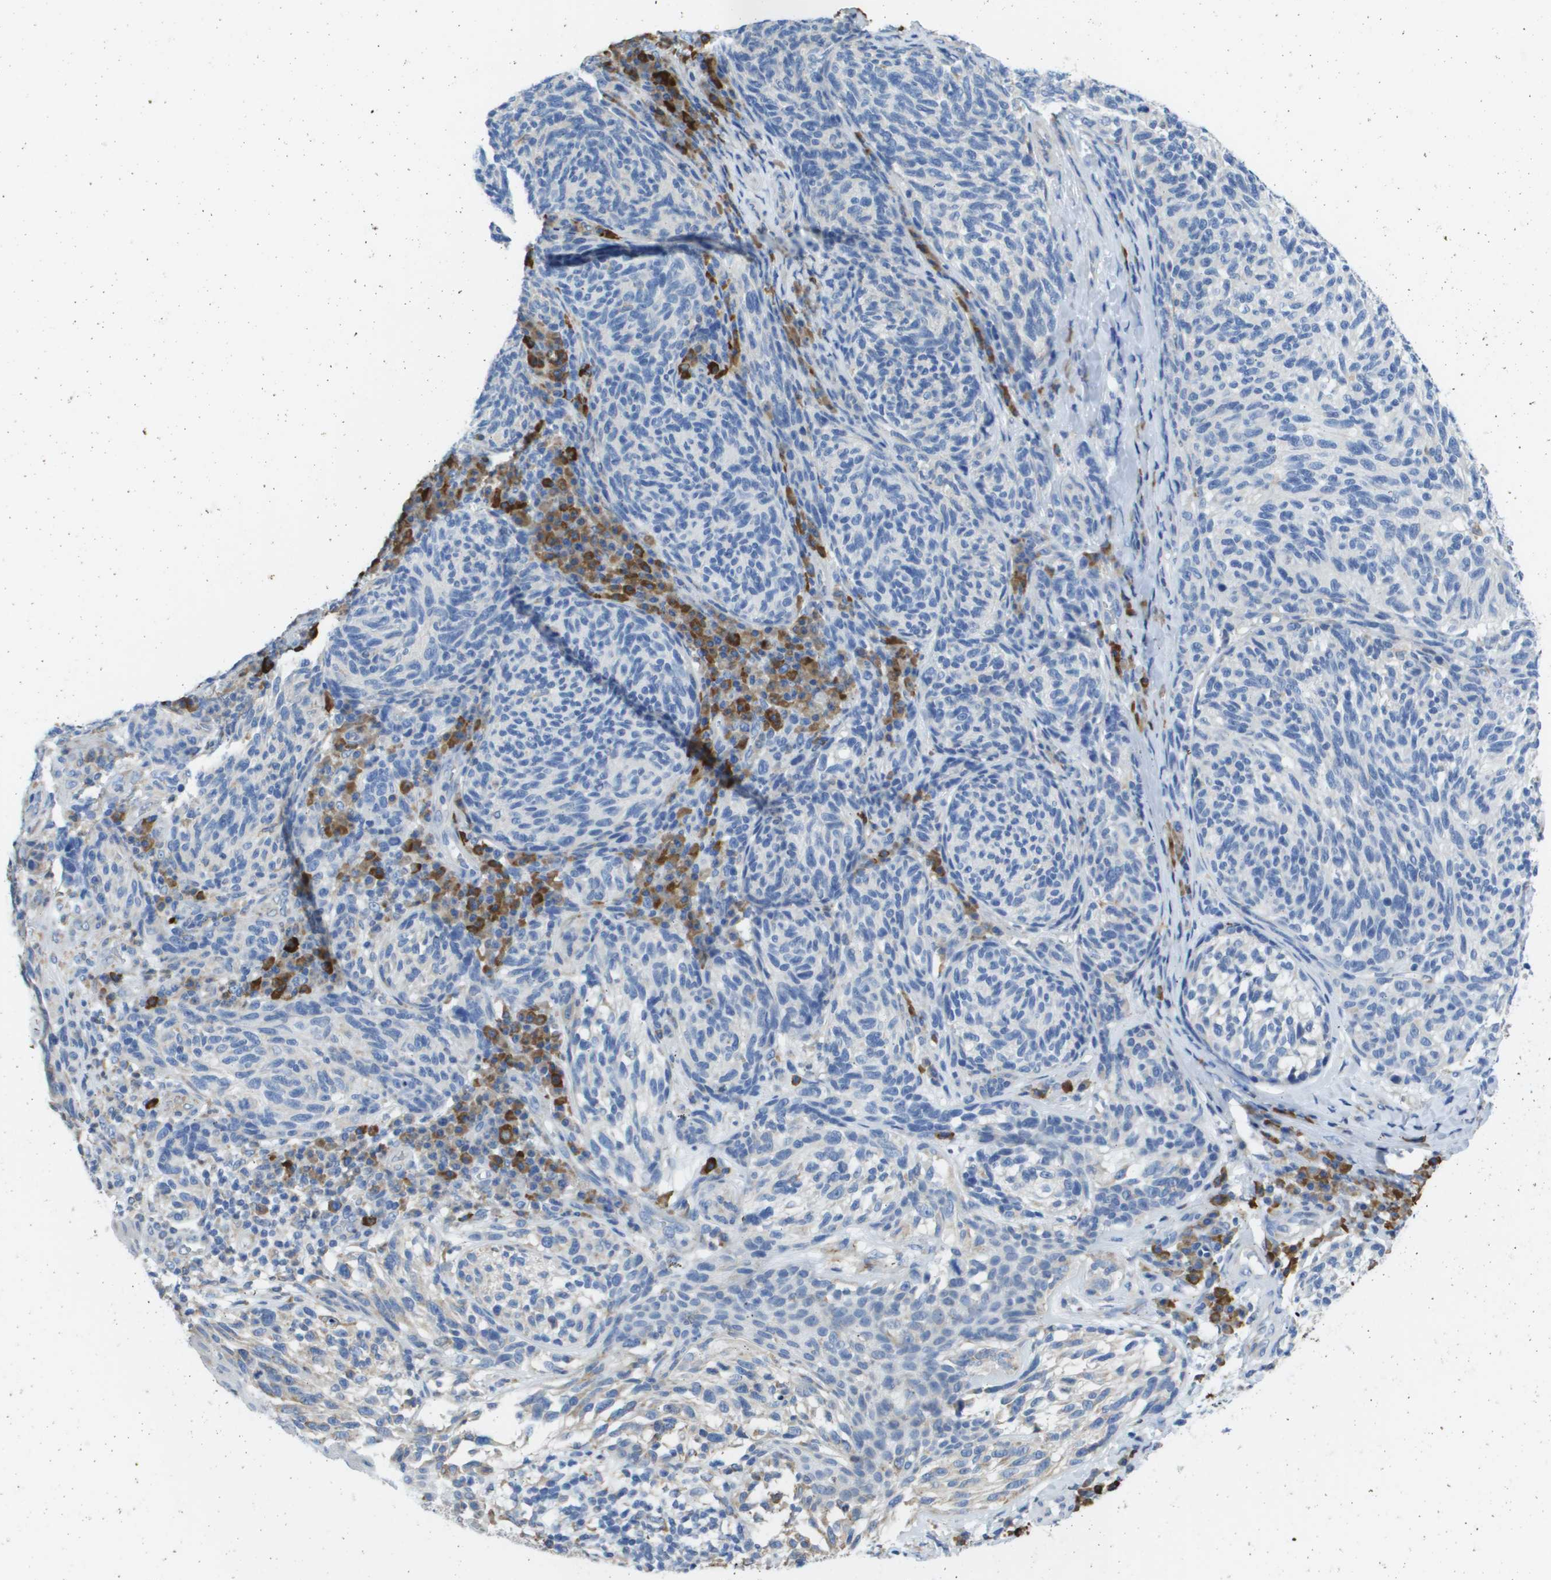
{"staining": {"intensity": "negative", "quantity": "none", "location": "none"}, "tissue": "melanoma", "cell_type": "Tumor cells", "image_type": "cancer", "snomed": [{"axis": "morphology", "description": "Malignant melanoma, NOS"}, {"axis": "topography", "description": "Skin"}], "caption": "IHC photomicrograph of human malignant melanoma stained for a protein (brown), which exhibits no staining in tumor cells.", "gene": "SDR42E1", "patient": {"sex": "female", "age": 73}}